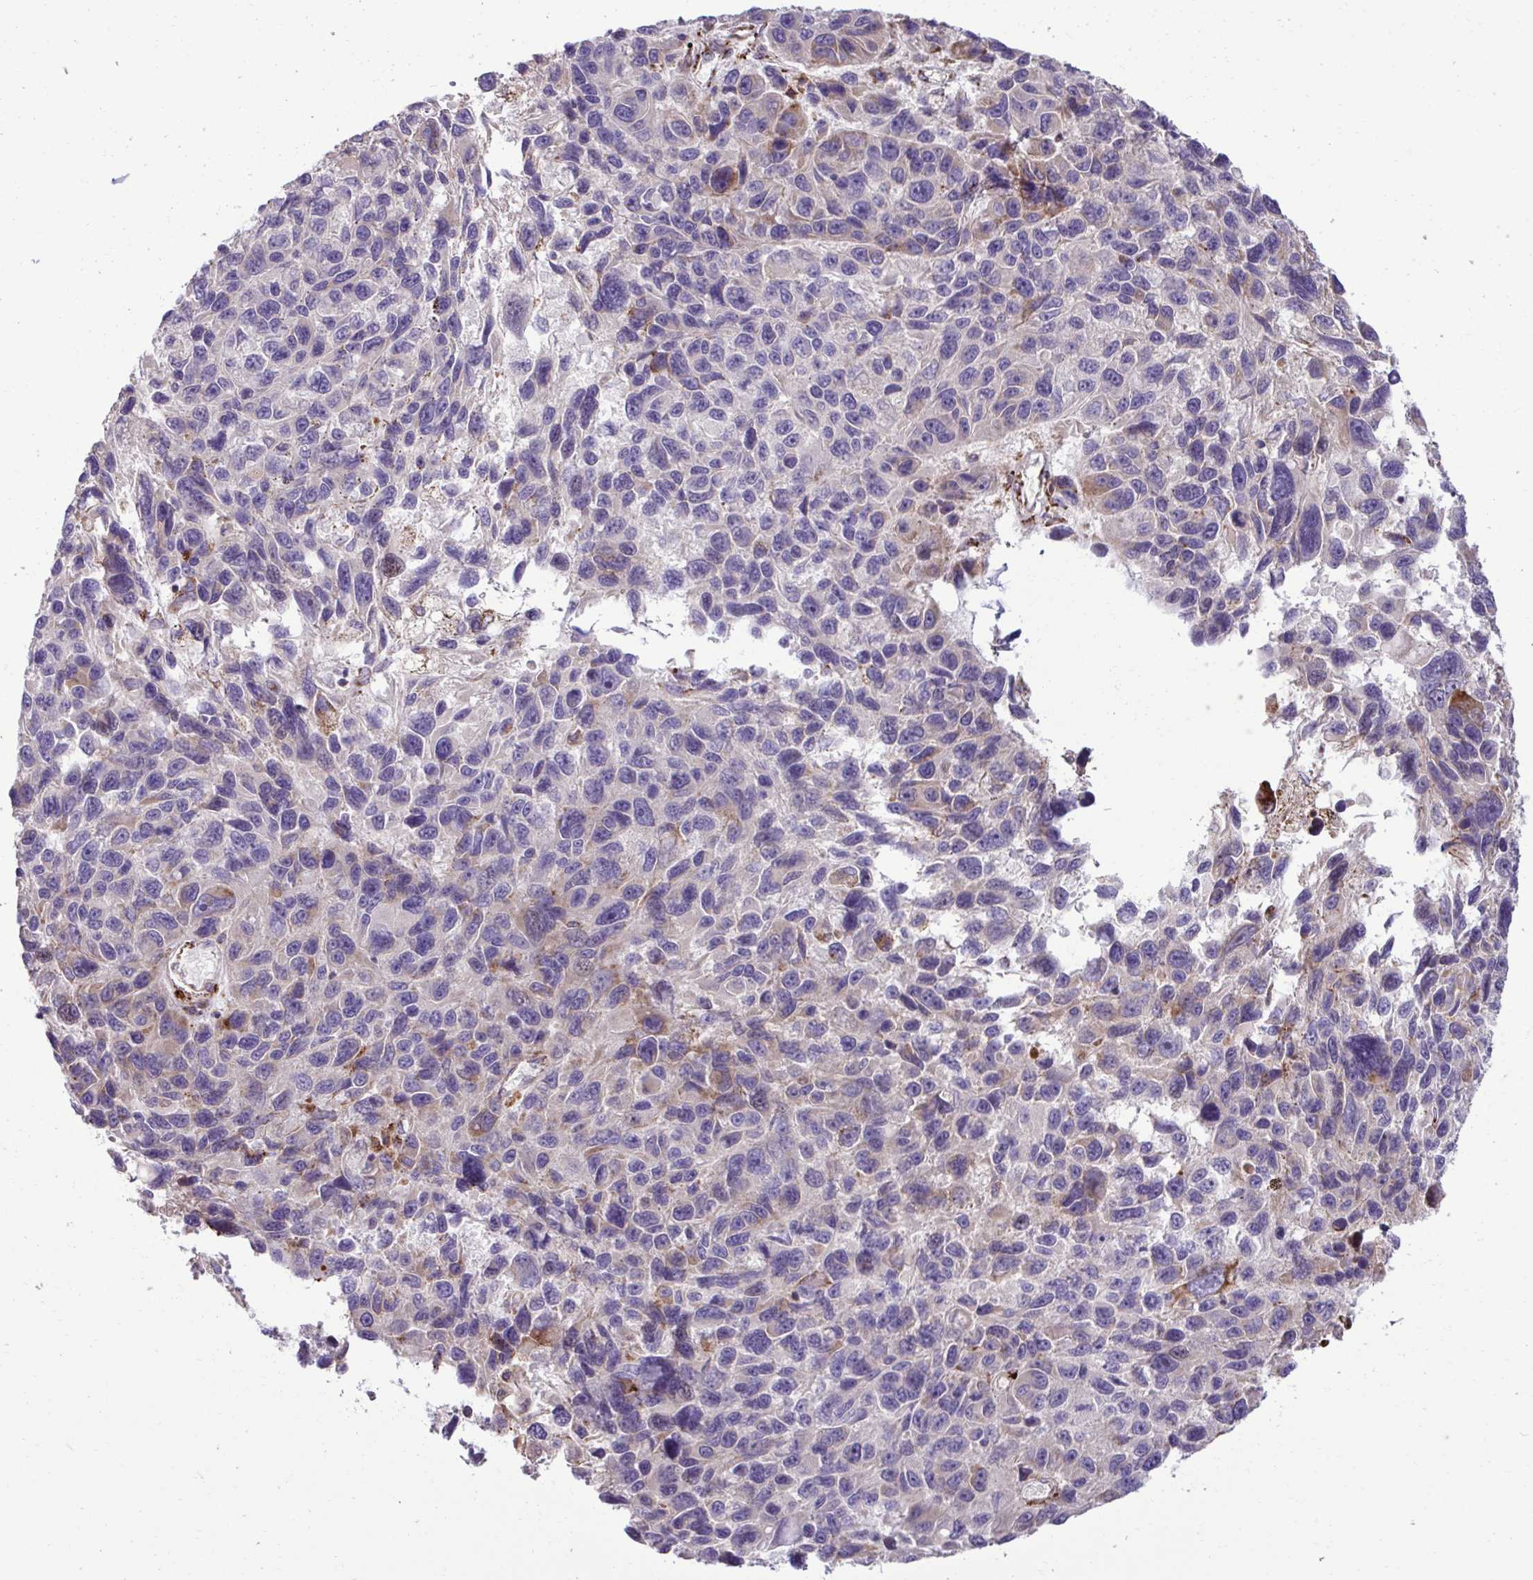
{"staining": {"intensity": "negative", "quantity": "none", "location": "none"}, "tissue": "melanoma", "cell_type": "Tumor cells", "image_type": "cancer", "snomed": [{"axis": "morphology", "description": "Malignant melanoma, NOS"}, {"axis": "topography", "description": "Skin"}], "caption": "This is a micrograph of immunohistochemistry (IHC) staining of melanoma, which shows no expression in tumor cells.", "gene": "LIMS1", "patient": {"sex": "male", "age": 53}}